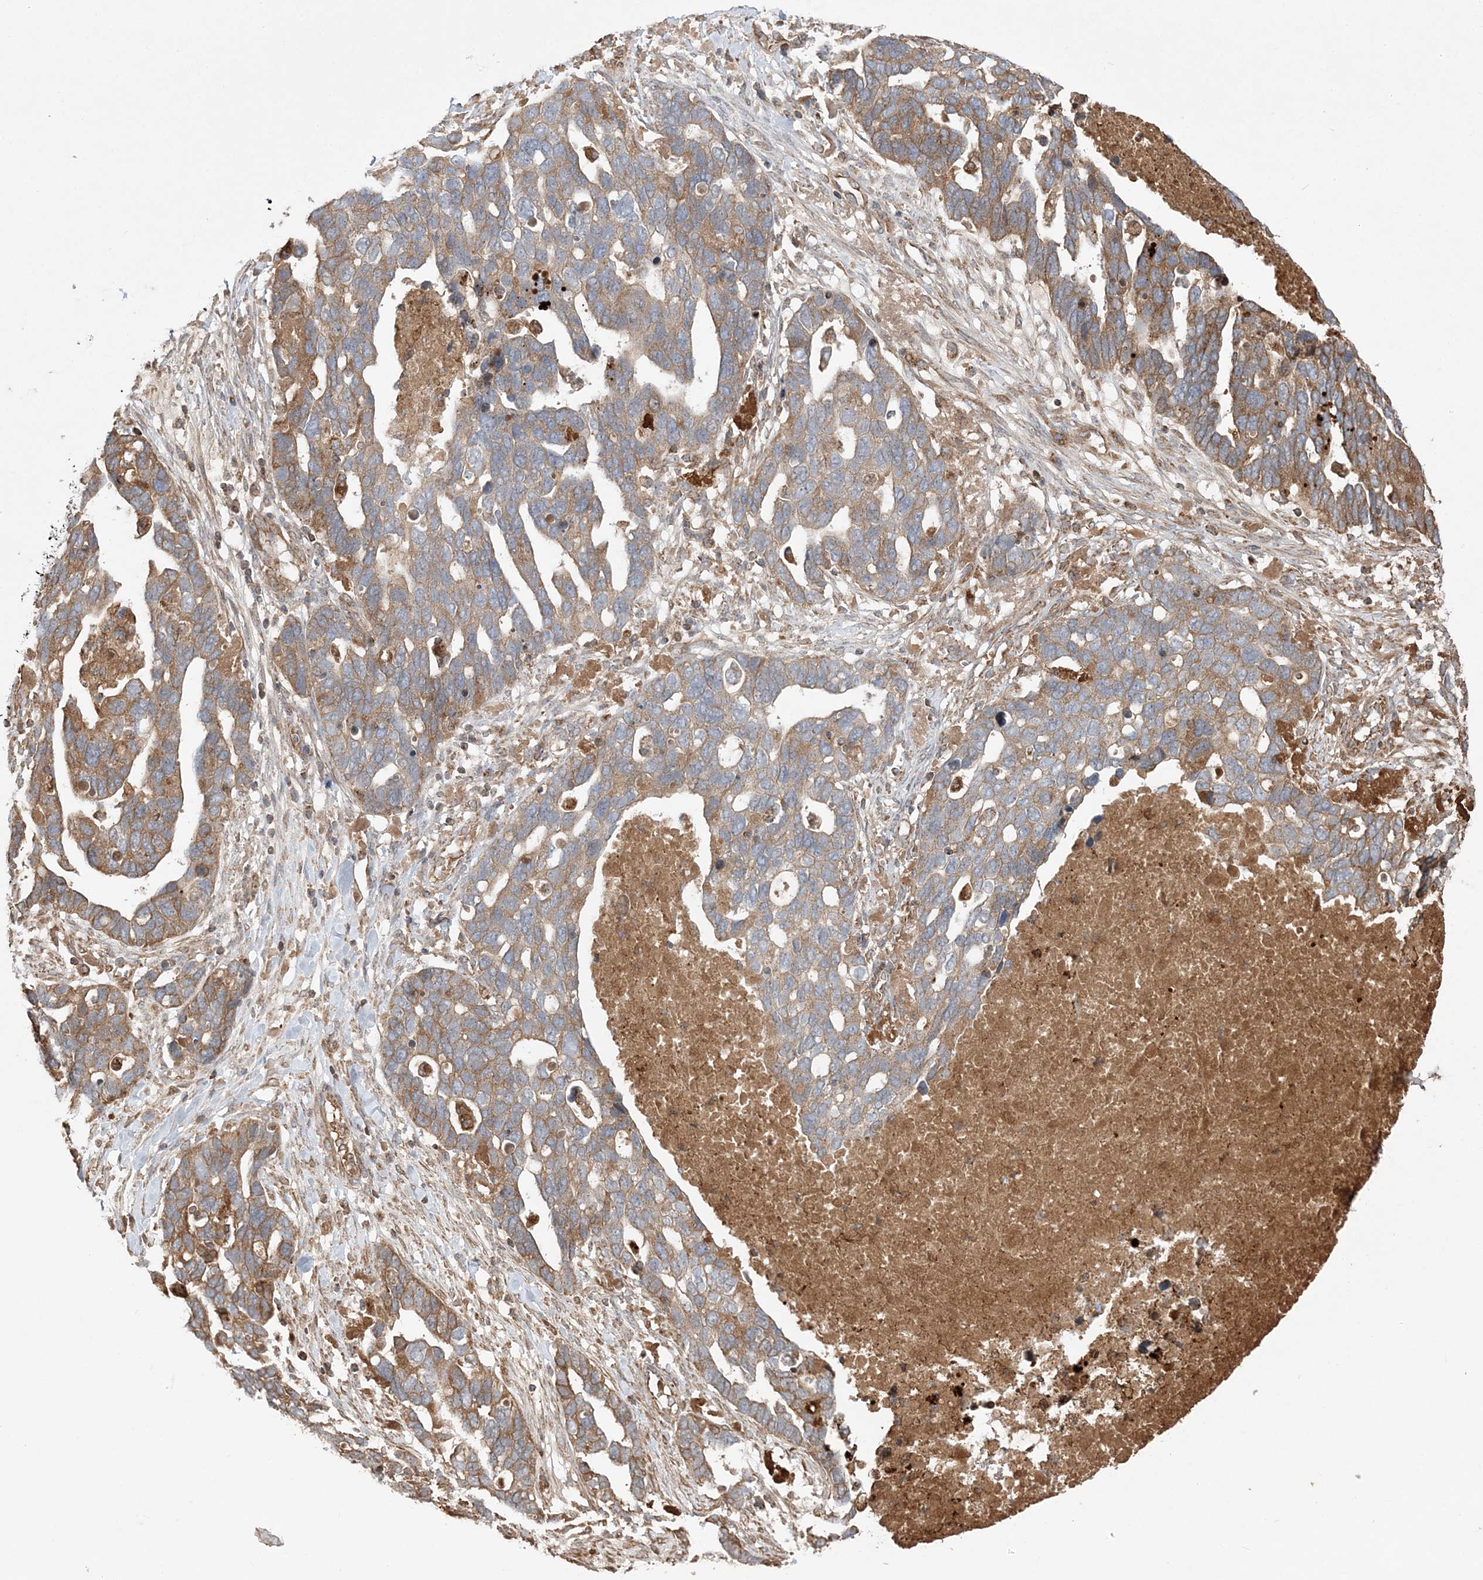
{"staining": {"intensity": "moderate", "quantity": ">75%", "location": "cytoplasmic/membranous"}, "tissue": "ovarian cancer", "cell_type": "Tumor cells", "image_type": "cancer", "snomed": [{"axis": "morphology", "description": "Cystadenocarcinoma, serous, NOS"}, {"axis": "topography", "description": "Ovary"}], "caption": "A medium amount of moderate cytoplasmic/membranous positivity is present in about >75% of tumor cells in ovarian serous cystadenocarcinoma tissue.", "gene": "SCLT1", "patient": {"sex": "female", "age": 54}}